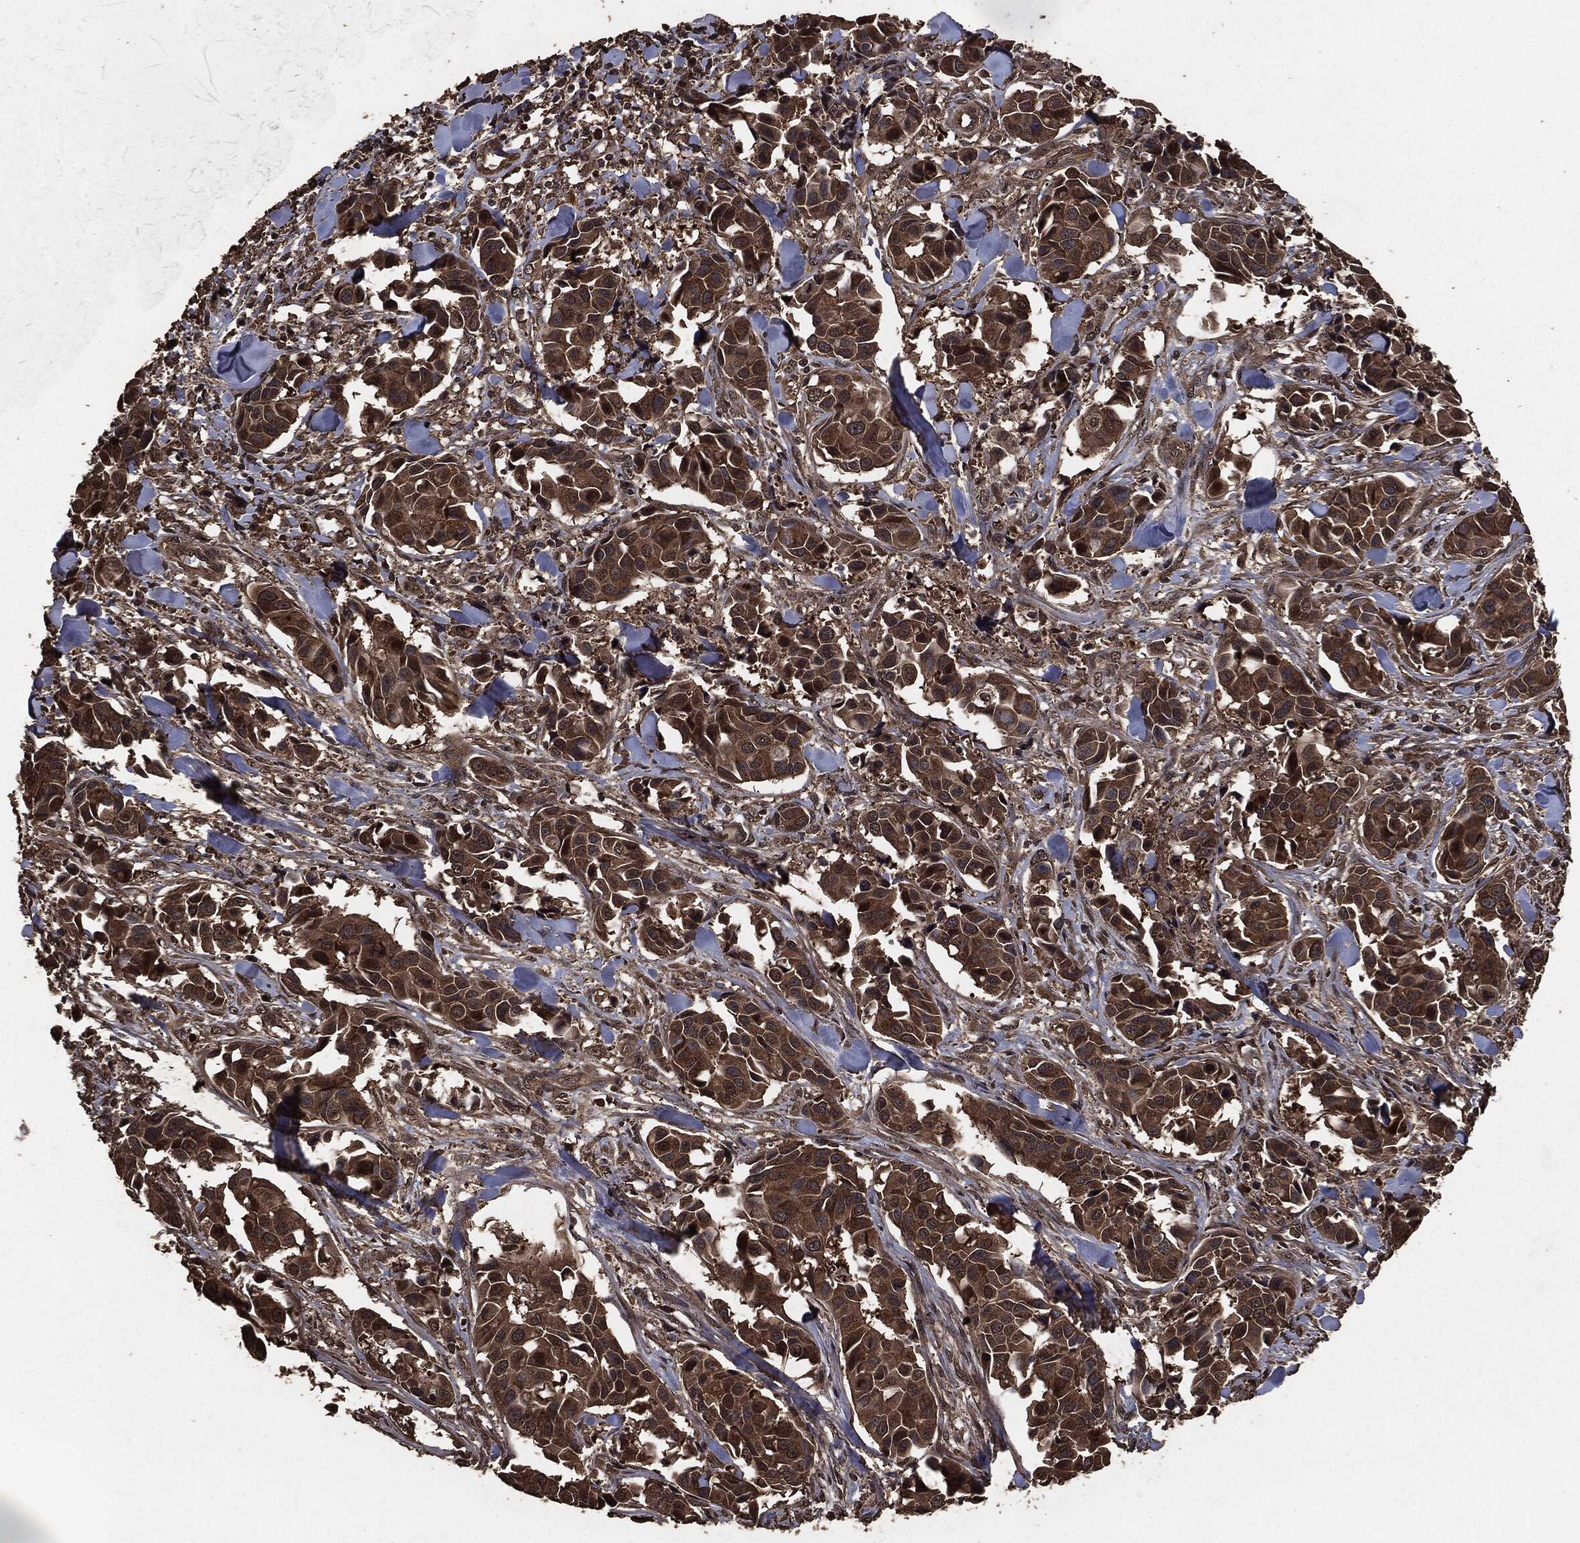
{"staining": {"intensity": "moderate", "quantity": ">75%", "location": "cytoplasmic/membranous"}, "tissue": "head and neck cancer", "cell_type": "Tumor cells", "image_type": "cancer", "snomed": [{"axis": "morphology", "description": "Adenocarcinoma, NOS"}, {"axis": "topography", "description": "Head-Neck"}], "caption": "Immunohistochemistry (IHC) image of head and neck cancer stained for a protein (brown), which displays medium levels of moderate cytoplasmic/membranous staining in approximately >75% of tumor cells.", "gene": "AKT1S1", "patient": {"sex": "male", "age": 76}}